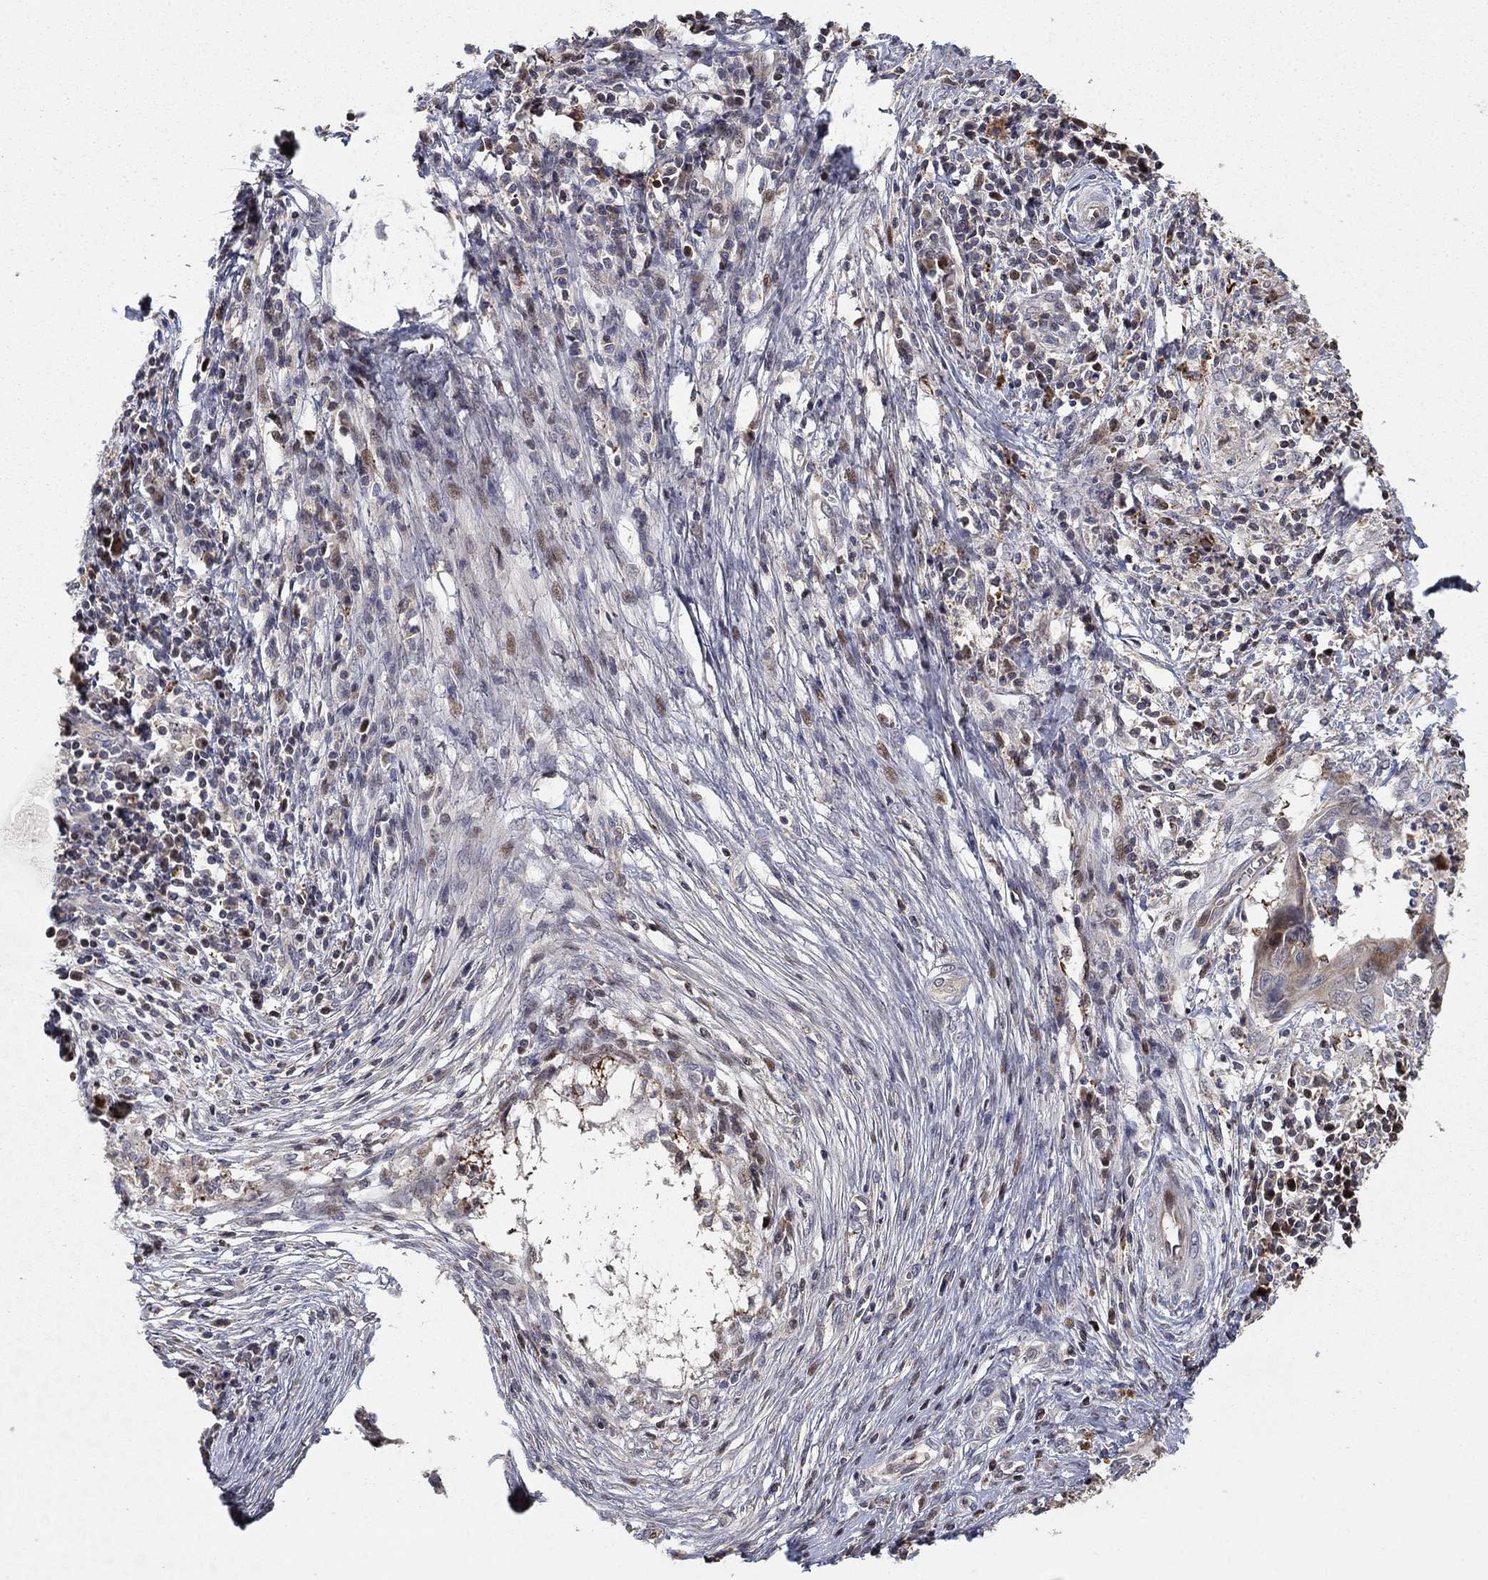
{"staining": {"intensity": "weak", "quantity": "25%-75%", "location": "cytoplasmic/membranous"}, "tissue": "cervical cancer", "cell_type": "Tumor cells", "image_type": "cancer", "snomed": [{"axis": "morphology", "description": "Adenocarcinoma, NOS"}, {"axis": "topography", "description": "Cervix"}], "caption": "Immunohistochemical staining of cervical cancer (adenocarcinoma) reveals low levels of weak cytoplasmic/membranous protein positivity in about 25%-75% of tumor cells. The staining was performed using DAB, with brown indicating positive protein expression. Nuclei are stained blue with hematoxylin.", "gene": "LPCAT4", "patient": {"sex": "female", "age": 42}}